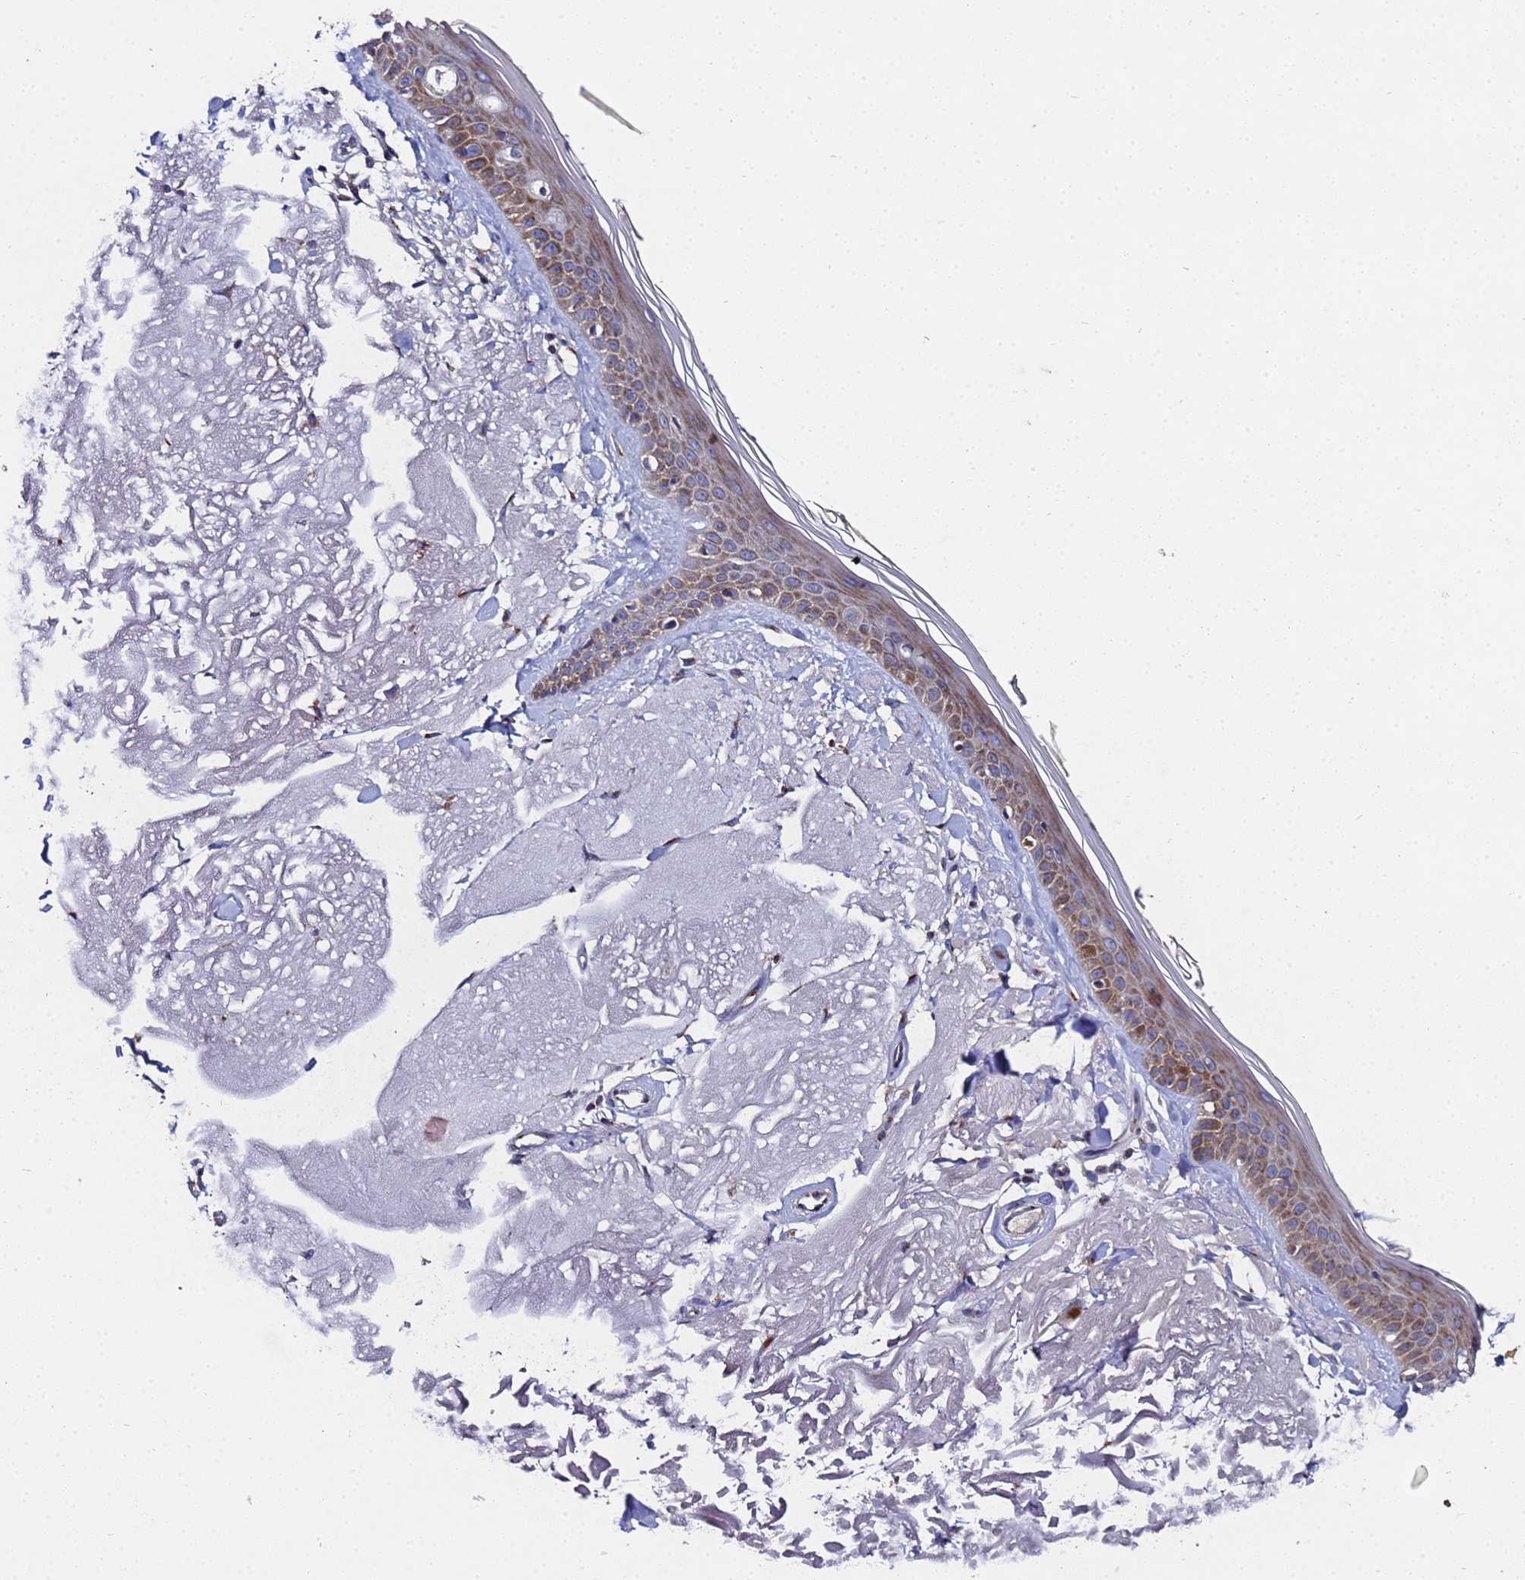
{"staining": {"intensity": "moderate", "quantity": "<25%", "location": "cytoplasmic/membranous"}, "tissue": "skin", "cell_type": "Fibroblasts", "image_type": "normal", "snomed": [{"axis": "morphology", "description": "Normal tissue, NOS"}, {"axis": "topography", "description": "Skin"}, {"axis": "topography", "description": "Skeletal muscle"}], "caption": "Protein staining of normal skin demonstrates moderate cytoplasmic/membranous staining in about <25% of fibroblasts.", "gene": "NSUN6", "patient": {"sex": "male", "age": 83}}